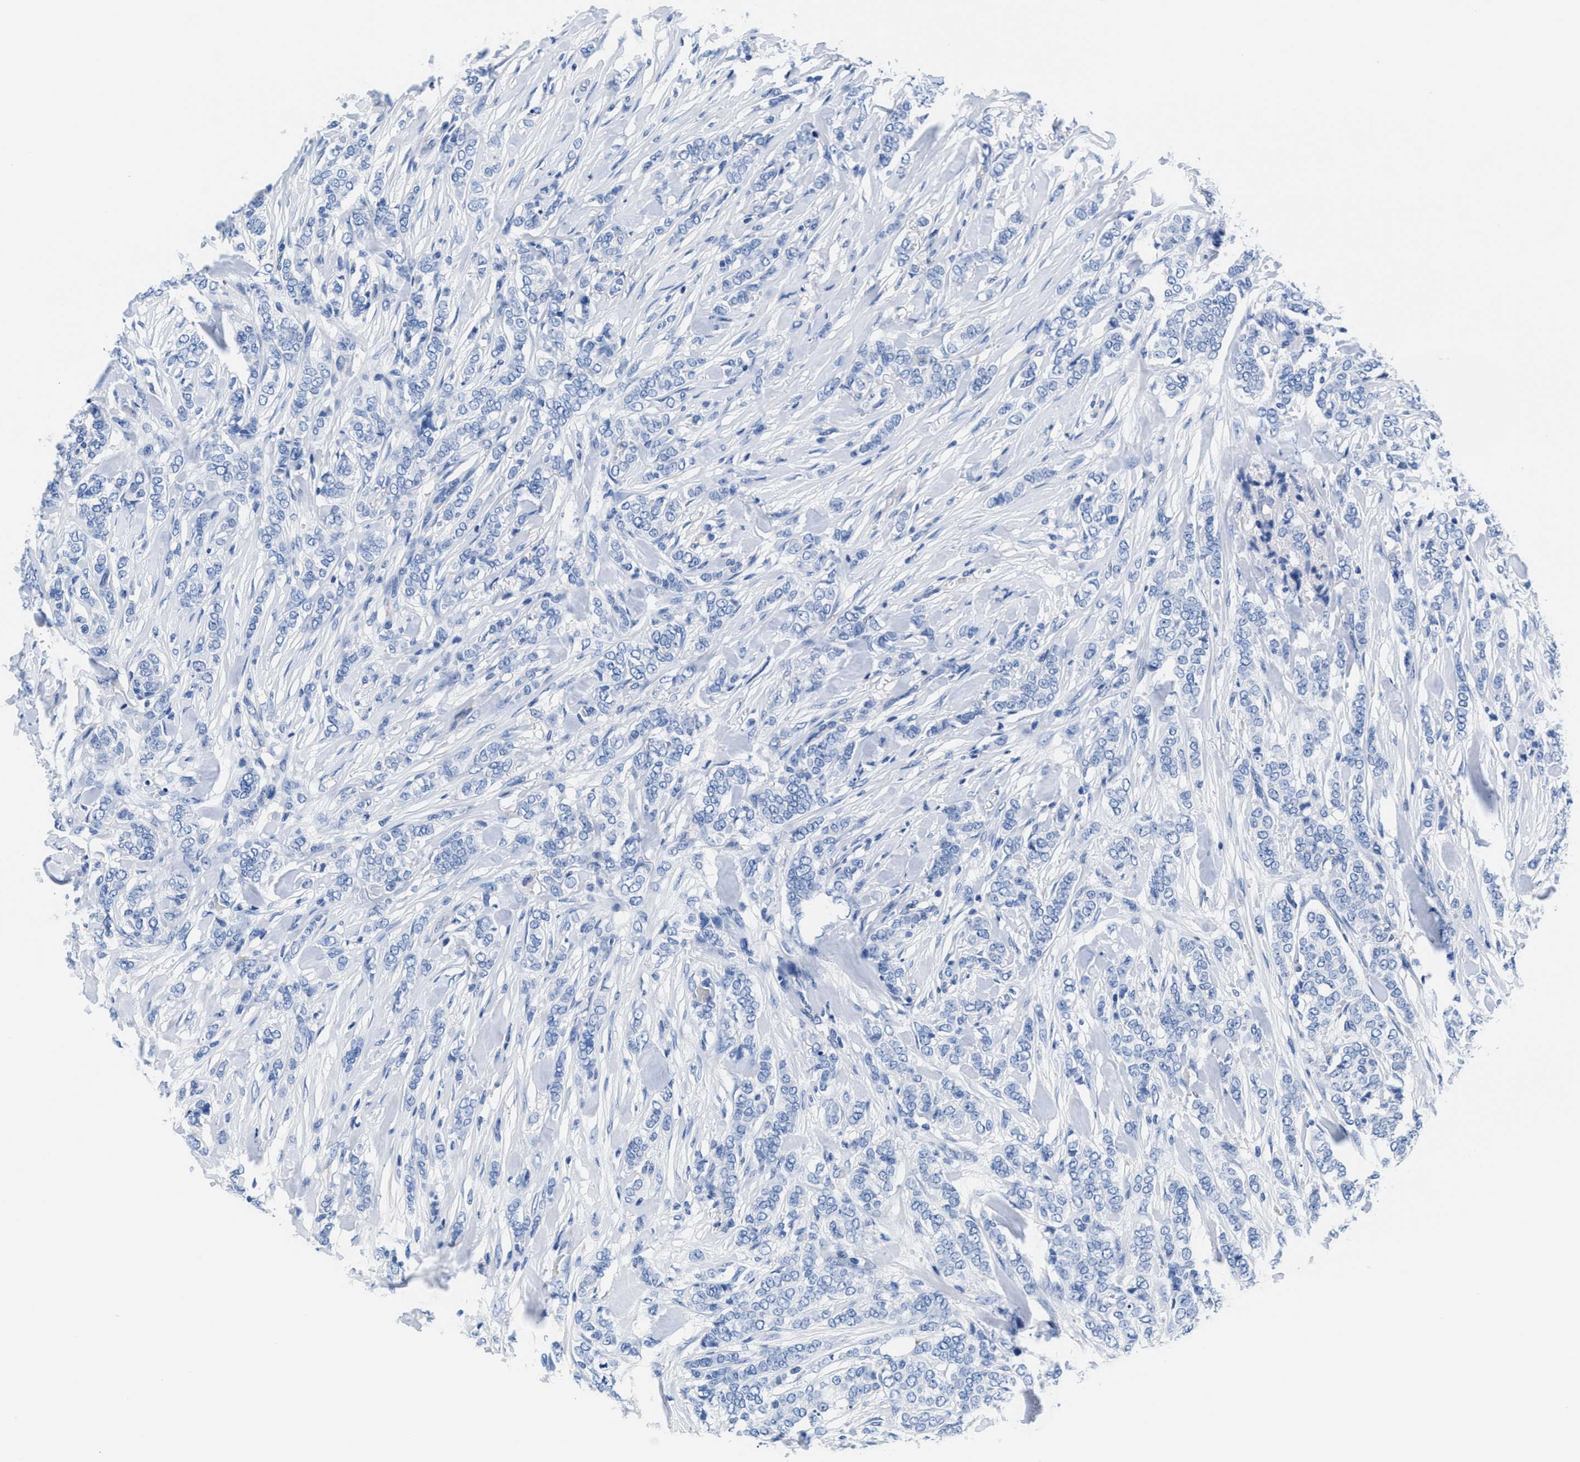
{"staining": {"intensity": "negative", "quantity": "none", "location": "none"}, "tissue": "breast cancer", "cell_type": "Tumor cells", "image_type": "cancer", "snomed": [{"axis": "morphology", "description": "Lobular carcinoma"}, {"axis": "topography", "description": "Skin"}, {"axis": "topography", "description": "Breast"}], "caption": "Human lobular carcinoma (breast) stained for a protein using IHC displays no positivity in tumor cells.", "gene": "SLFN13", "patient": {"sex": "female", "age": 46}}